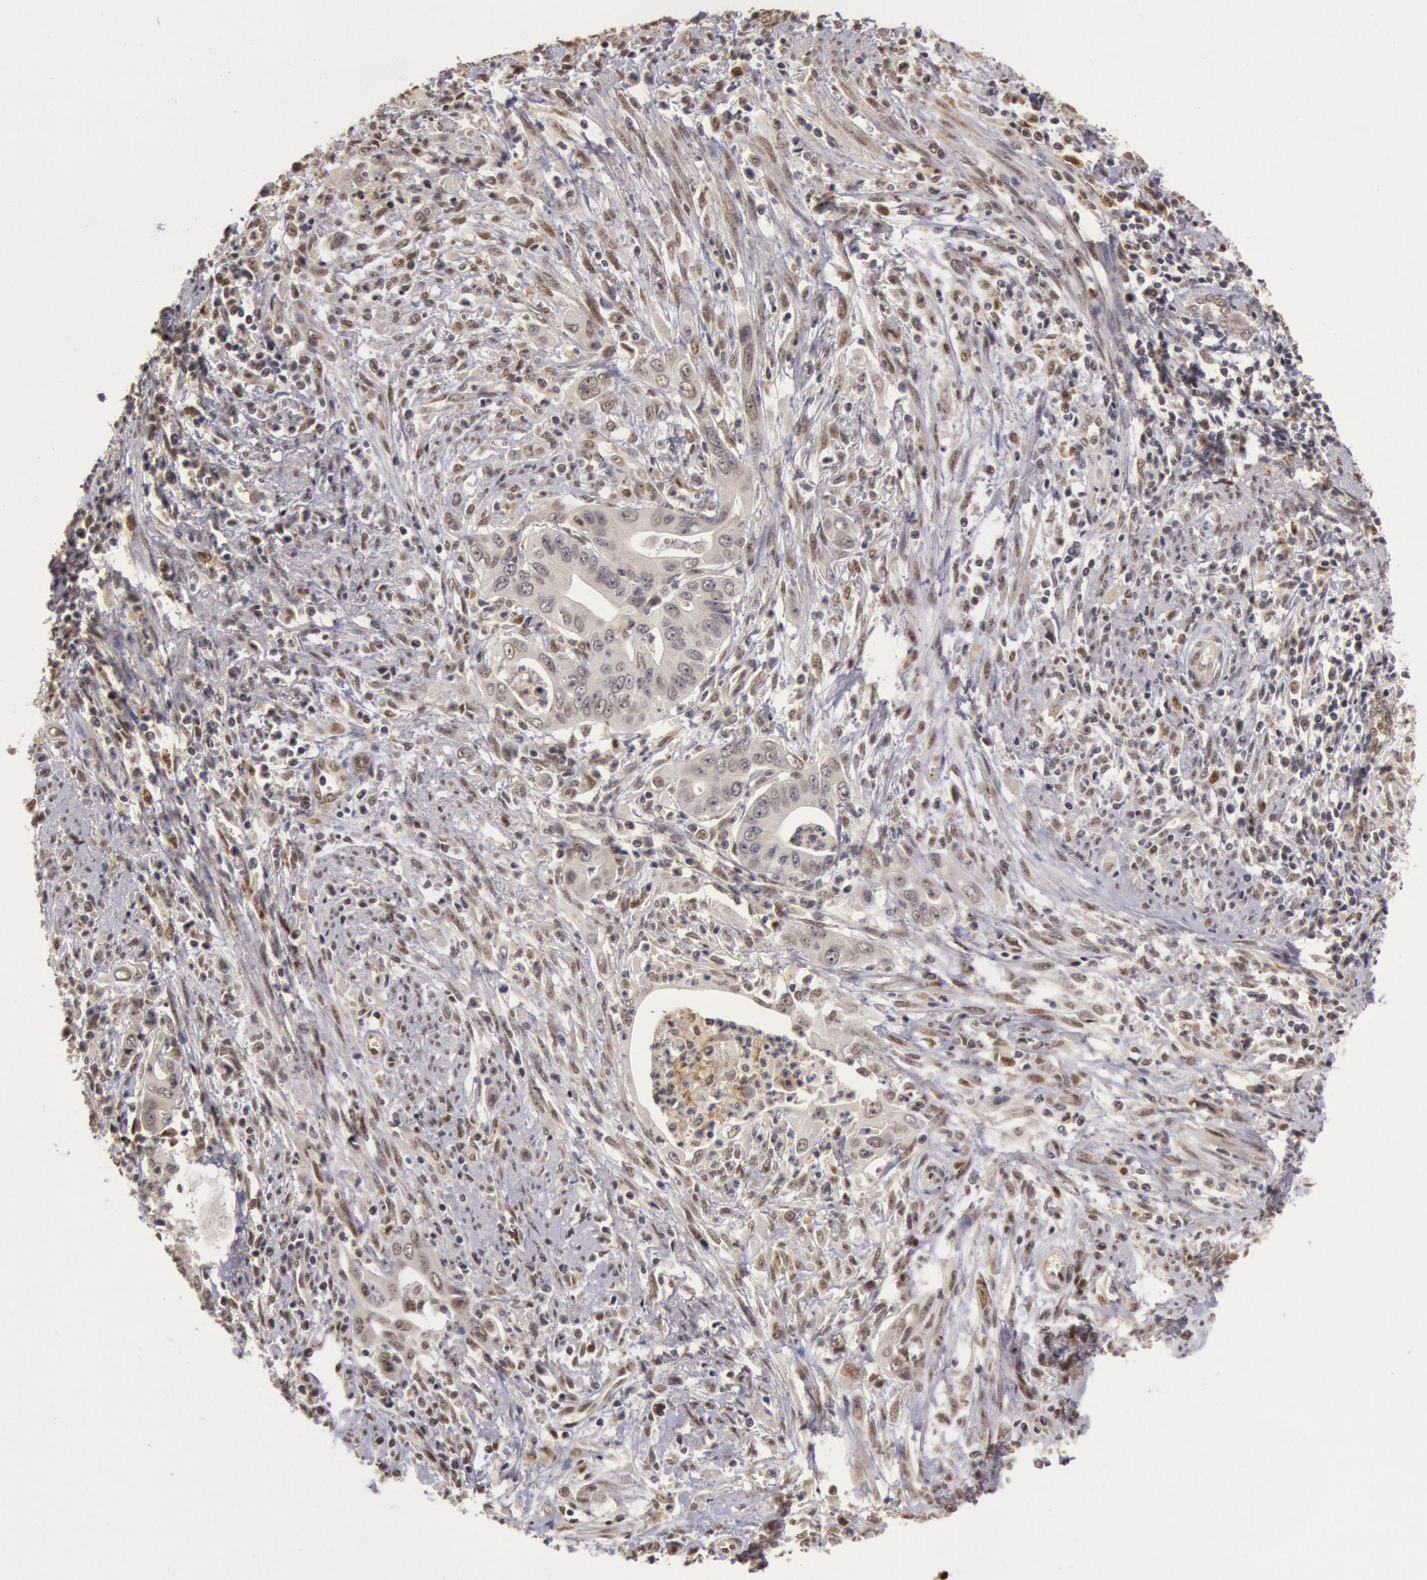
{"staining": {"intensity": "weak", "quantity": ">75%", "location": "nuclear"}, "tissue": "cervical cancer", "cell_type": "Tumor cells", "image_type": "cancer", "snomed": [{"axis": "morphology", "description": "Normal tissue, NOS"}, {"axis": "morphology", "description": "Adenocarcinoma, NOS"}, {"axis": "topography", "description": "Cervix"}], "caption": "This photomicrograph reveals immunohistochemistry staining of adenocarcinoma (cervical), with low weak nuclear expression in approximately >75% of tumor cells.", "gene": "LIG4", "patient": {"sex": "female", "age": 34}}